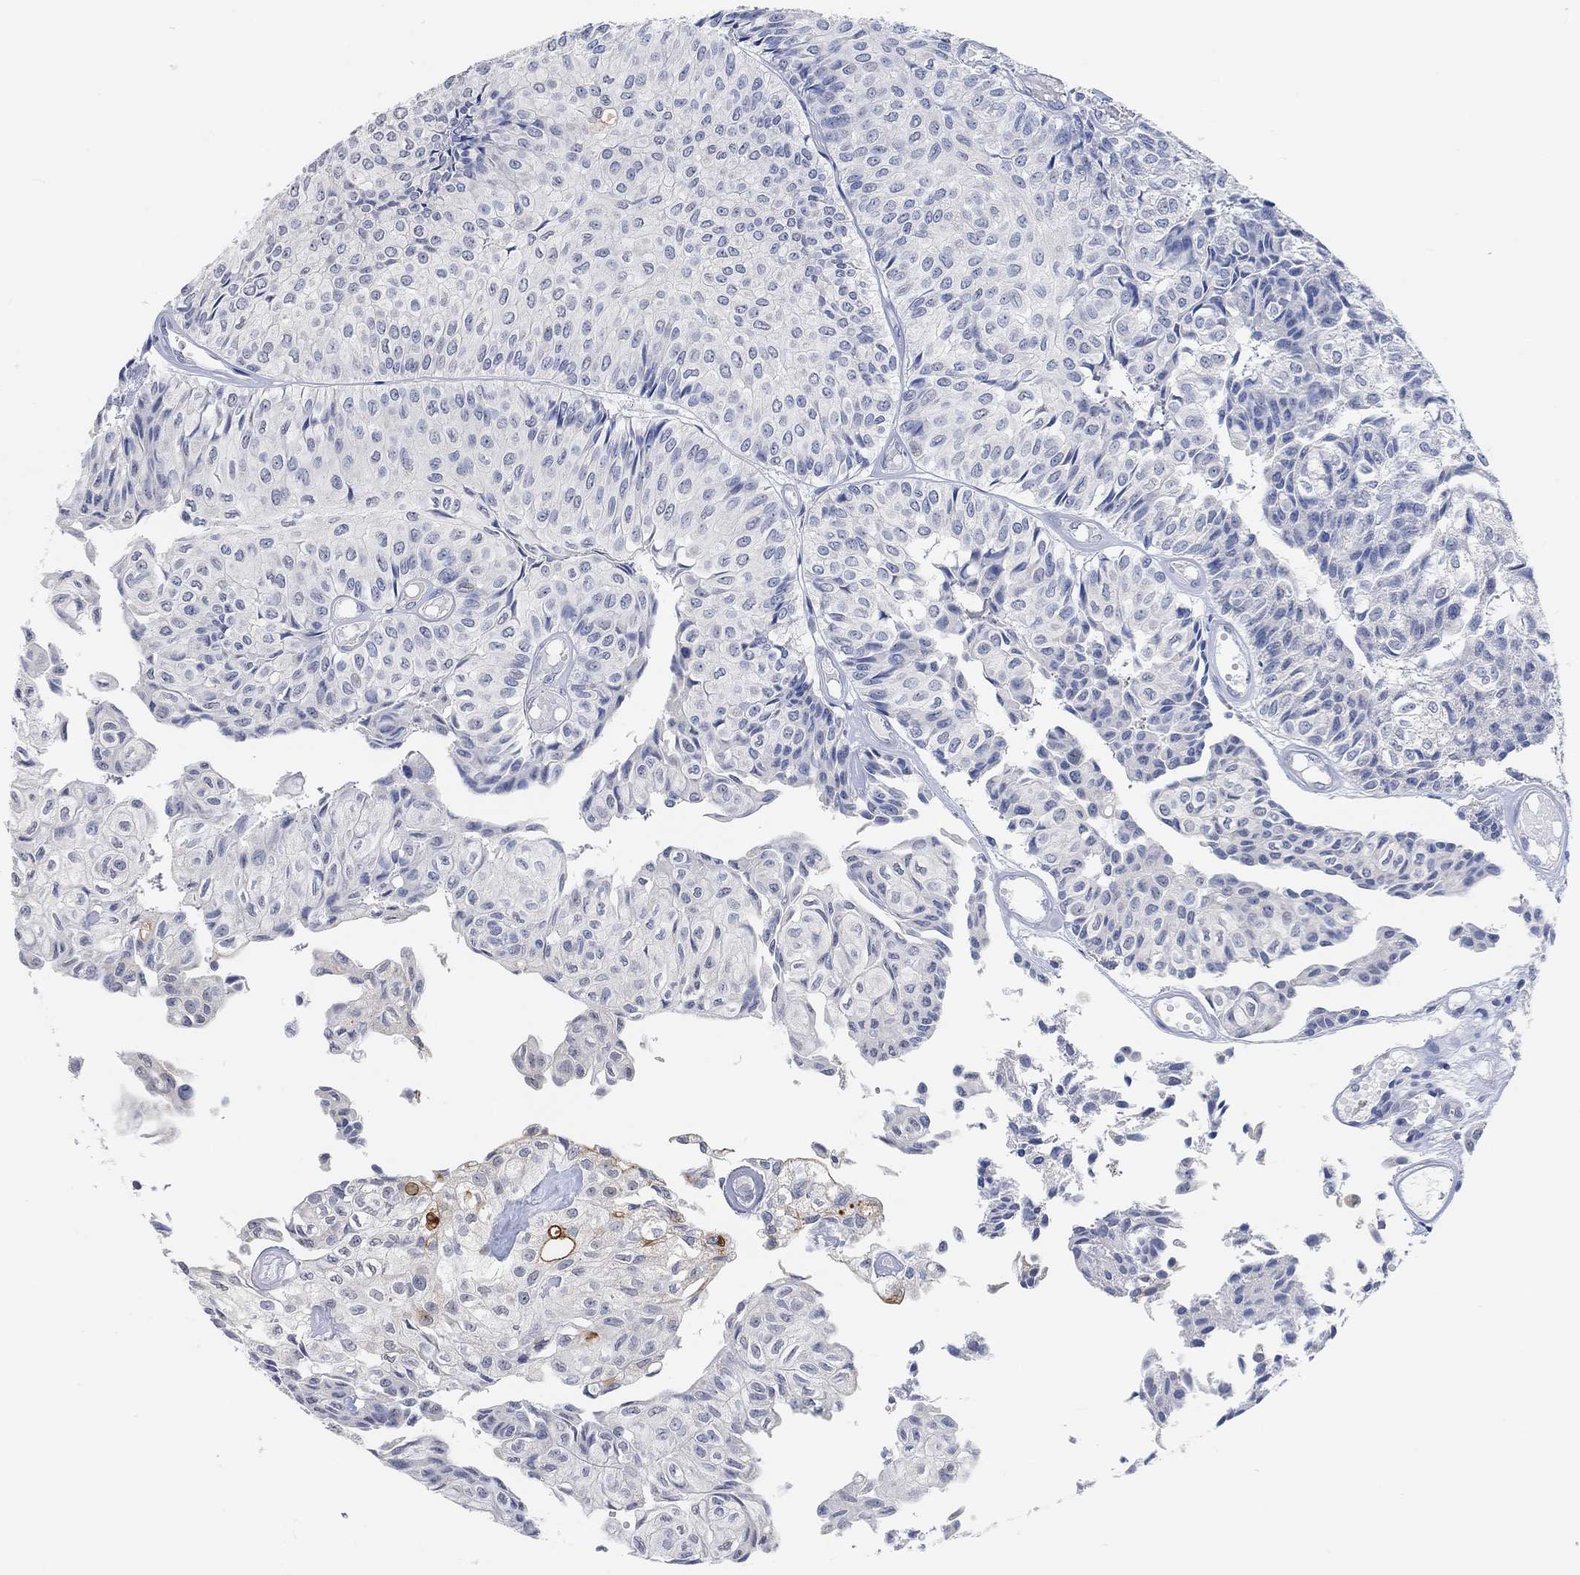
{"staining": {"intensity": "strong", "quantity": "<25%", "location": "cytoplasmic/membranous"}, "tissue": "urothelial cancer", "cell_type": "Tumor cells", "image_type": "cancer", "snomed": [{"axis": "morphology", "description": "Urothelial carcinoma, Low grade"}, {"axis": "topography", "description": "Urinary bladder"}], "caption": "Immunohistochemical staining of low-grade urothelial carcinoma reveals strong cytoplasmic/membranous protein positivity in approximately <25% of tumor cells. The staining was performed using DAB (3,3'-diaminobenzidine) to visualize the protein expression in brown, while the nuclei were stained in blue with hematoxylin (Magnification: 20x).", "gene": "MUC1", "patient": {"sex": "male", "age": 89}}